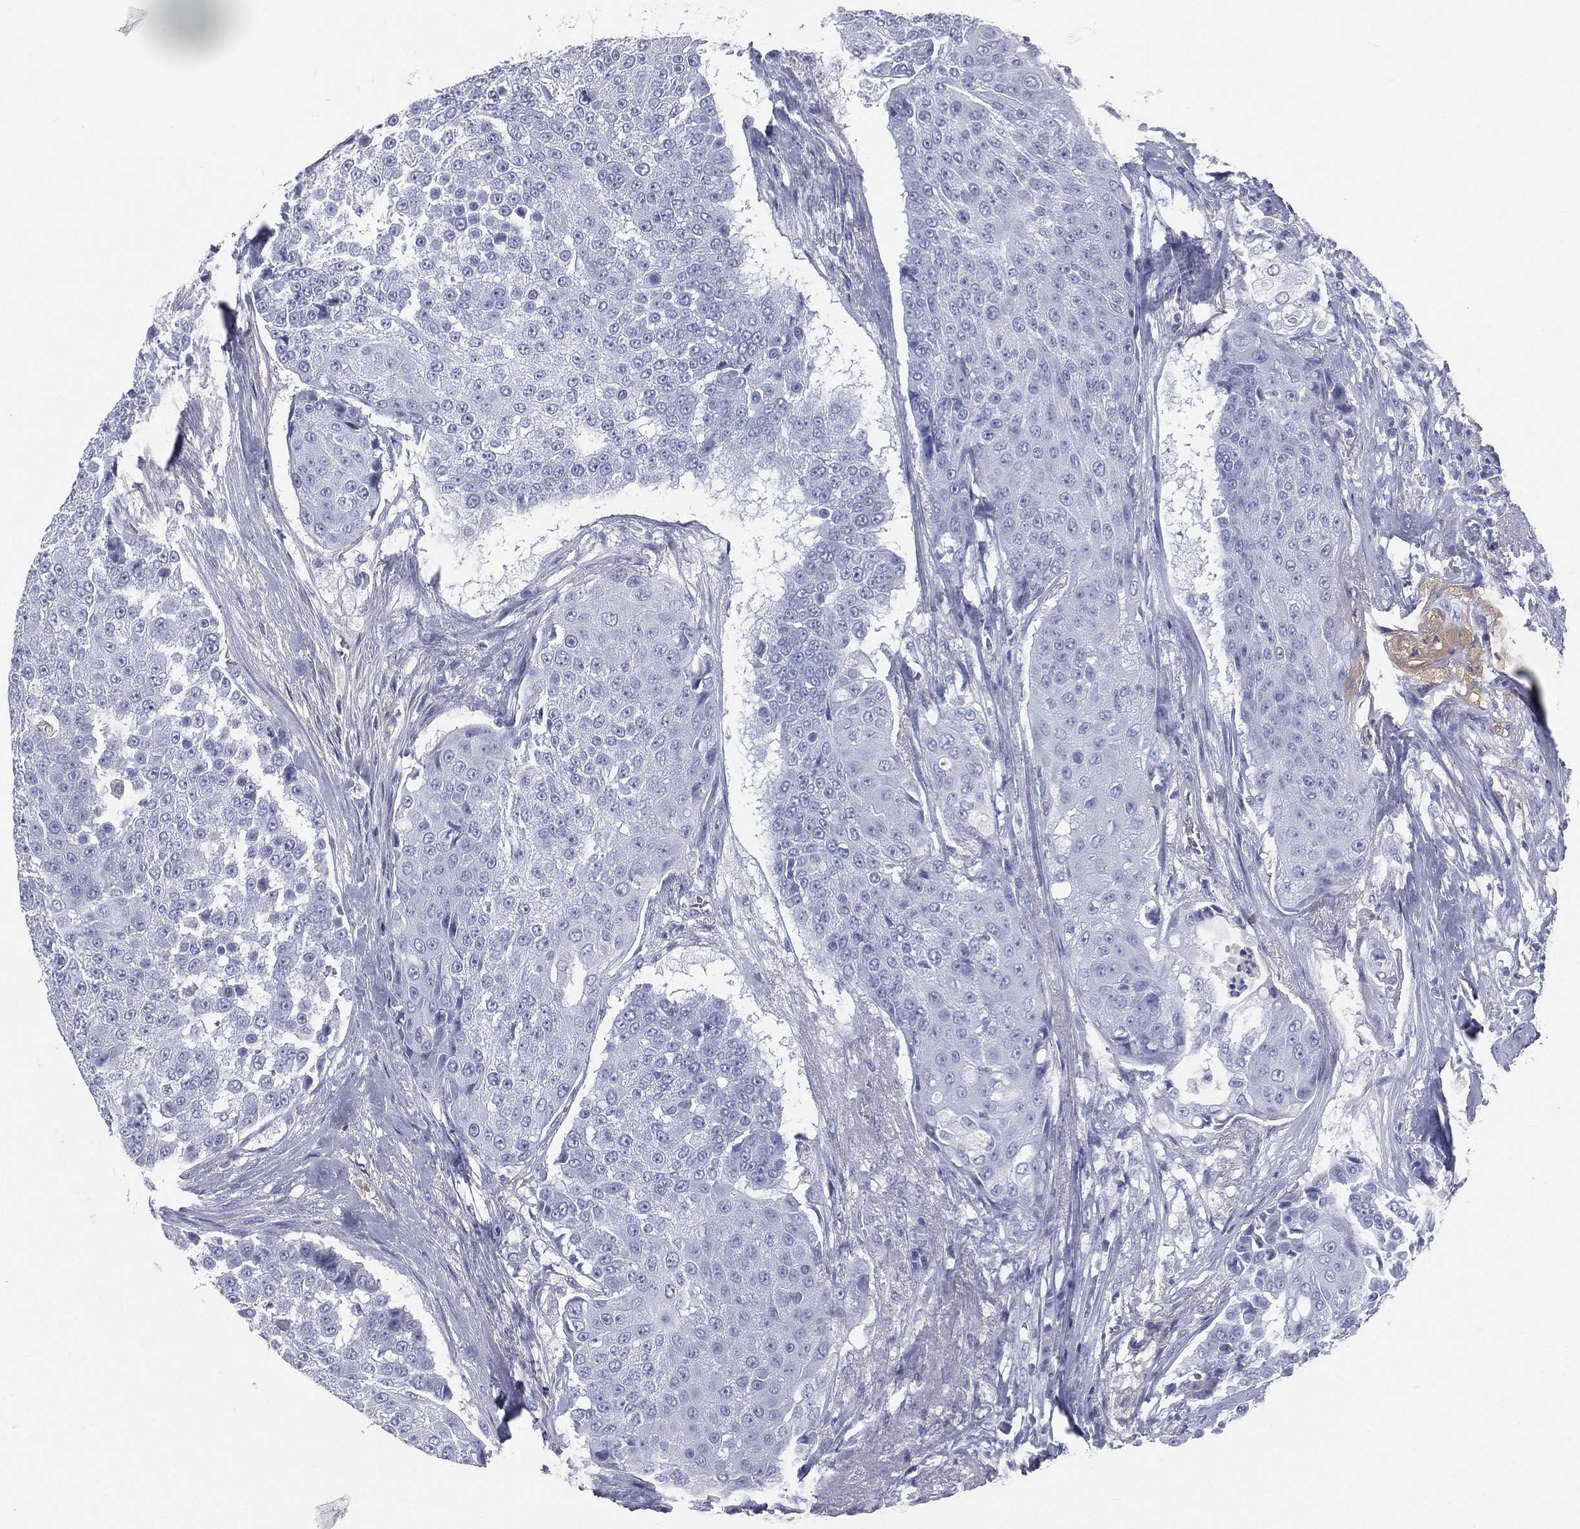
{"staining": {"intensity": "negative", "quantity": "none", "location": "none"}, "tissue": "urothelial cancer", "cell_type": "Tumor cells", "image_type": "cancer", "snomed": [{"axis": "morphology", "description": "Urothelial carcinoma, High grade"}, {"axis": "topography", "description": "Urinary bladder"}], "caption": "Immunohistochemistry (IHC) histopathology image of neoplastic tissue: urothelial carcinoma (high-grade) stained with DAB exhibits no significant protein expression in tumor cells.", "gene": "HP", "patient": {"sex": "female", "age": 63}}